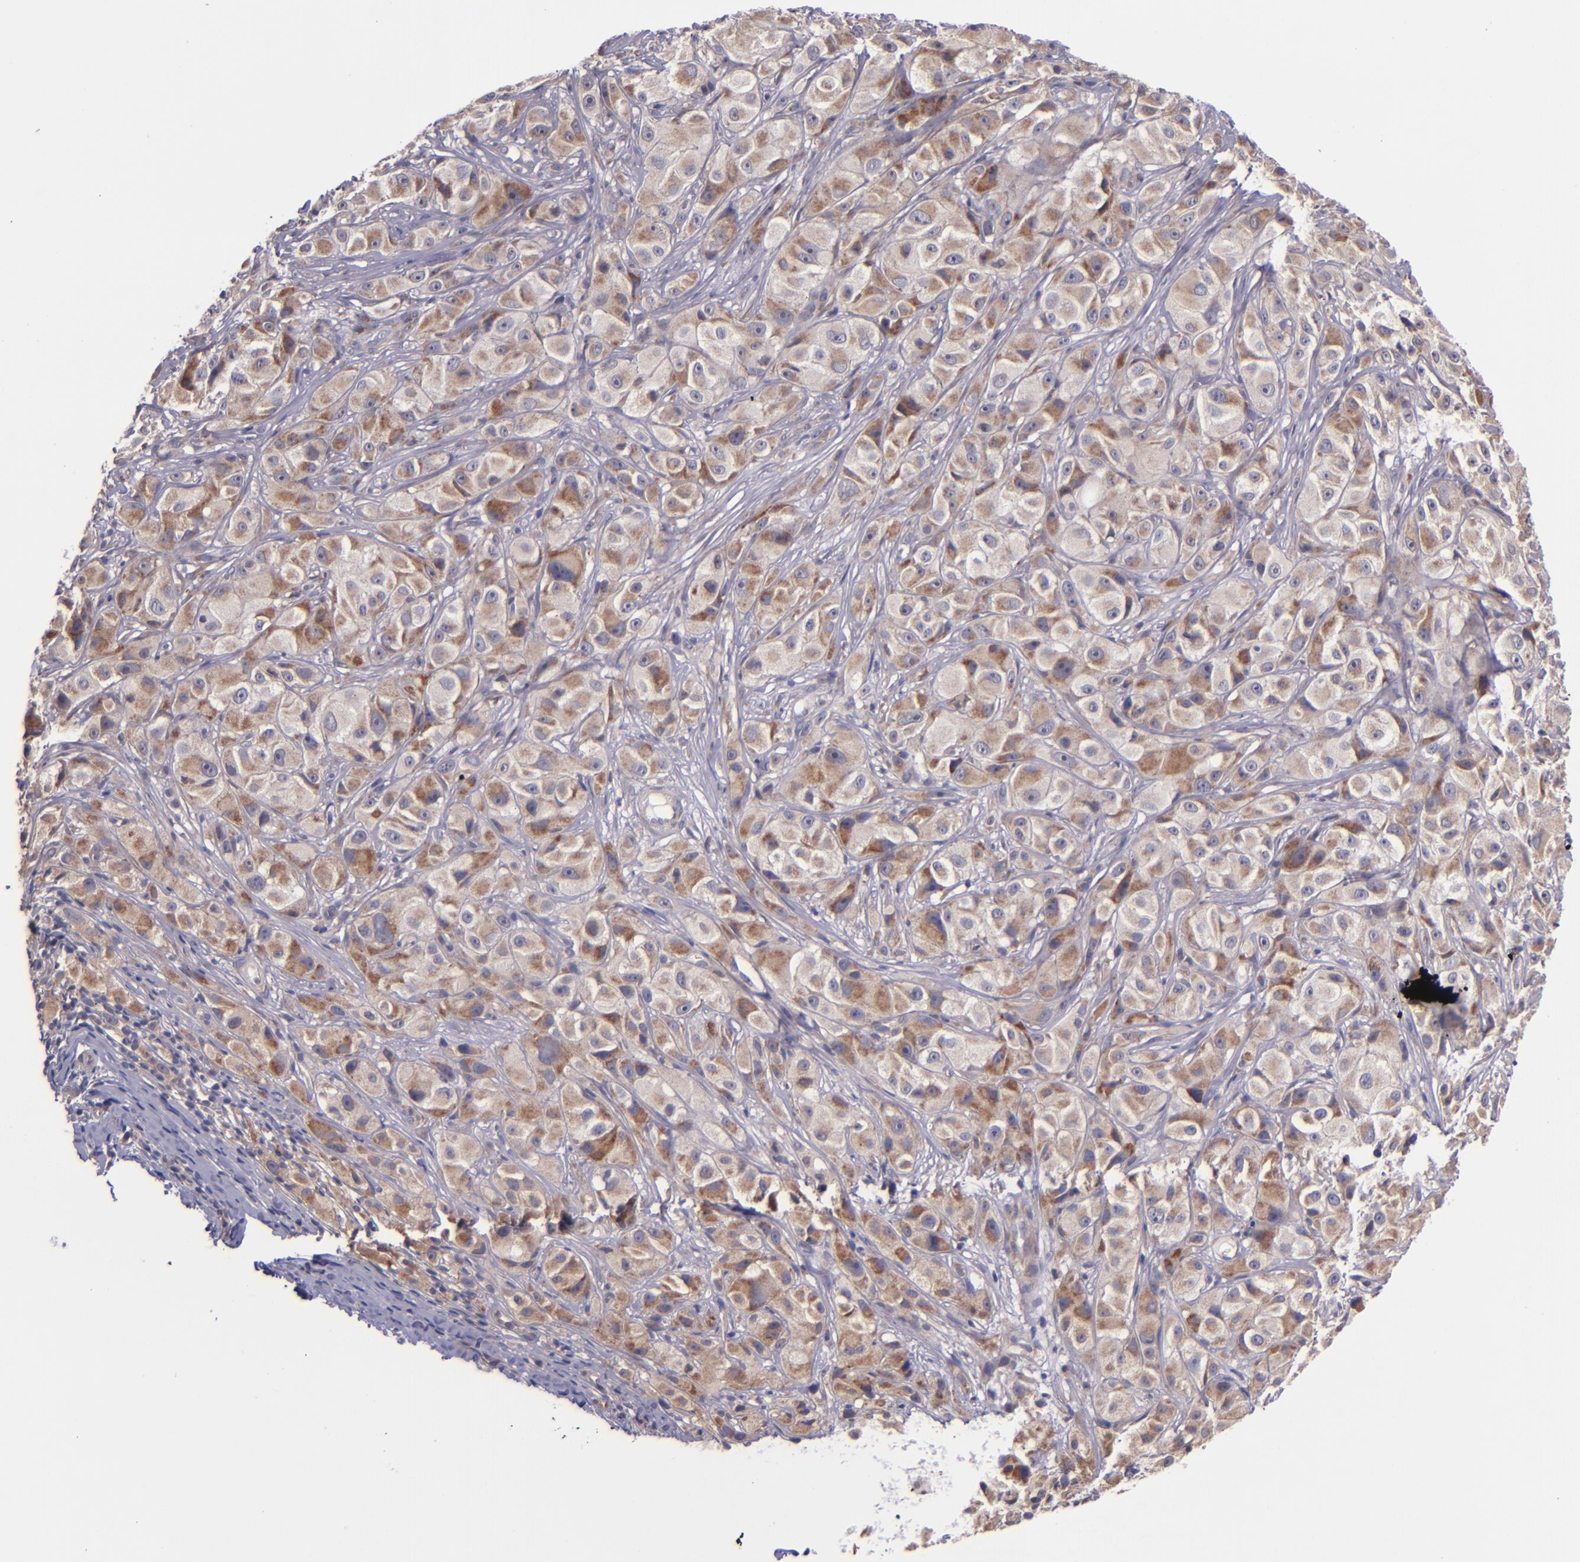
{"staining": {"intensity": "moderate", "quantity": ">75%", "location": "cytoplasmic/membranous"}, "tissue": "melanoma", "cell_type": "Tumor cells", "image_type": "cancer", "snomed": [{"axis": "morphology", "description": "Malignant melanoma, NOS"}, {"axis": "topography", "description": "Skin"}], "caption": "DAB (3,3'-diaminobenzidine) immunohistochemical staining of human malignant melanoma reveals moderate cytoplasmic/membranous protein expression in about >75% of tumor cells.", "gene": "SHC1", "patient": {"sex": "male", "age": 56}}